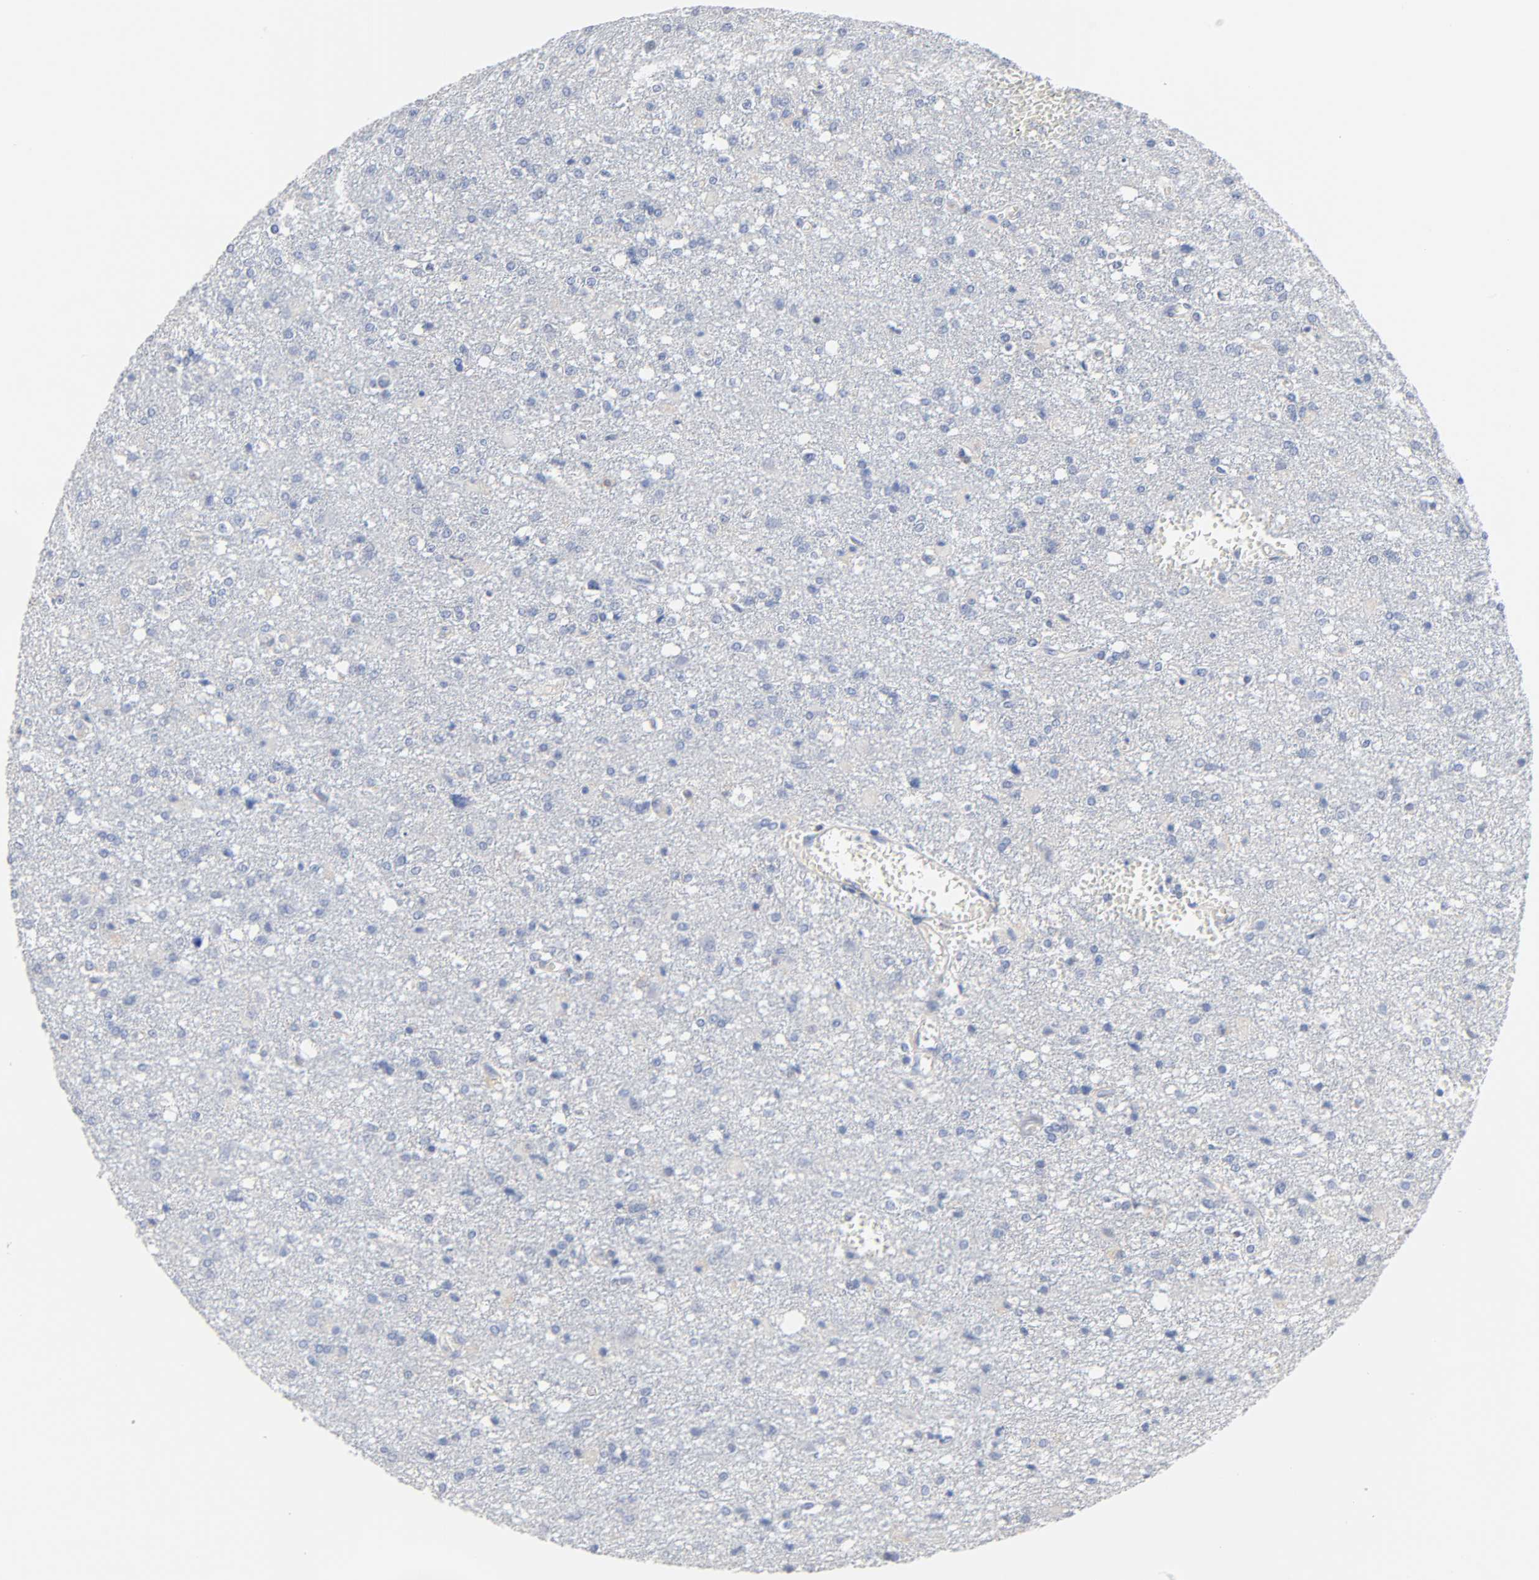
{"staining": {"intensity": "negative", "quantity": "none", "location": "none"}, "tissue": "glioma", "cell_type": "Tumor cells", "image_type": "cancer", "snomed": [{"axis": "morphology", "description": "Glioma, malignant, High grade"}, {"axis": "topography", "description": "Cerebral cortex"}], "caption": "There is no significant expression in tumor cells of malignant glioma (high-grade). Nuclei are stained in blue.", "gene": "MALT1", "patient": {"sex": "male", "age": 76}}